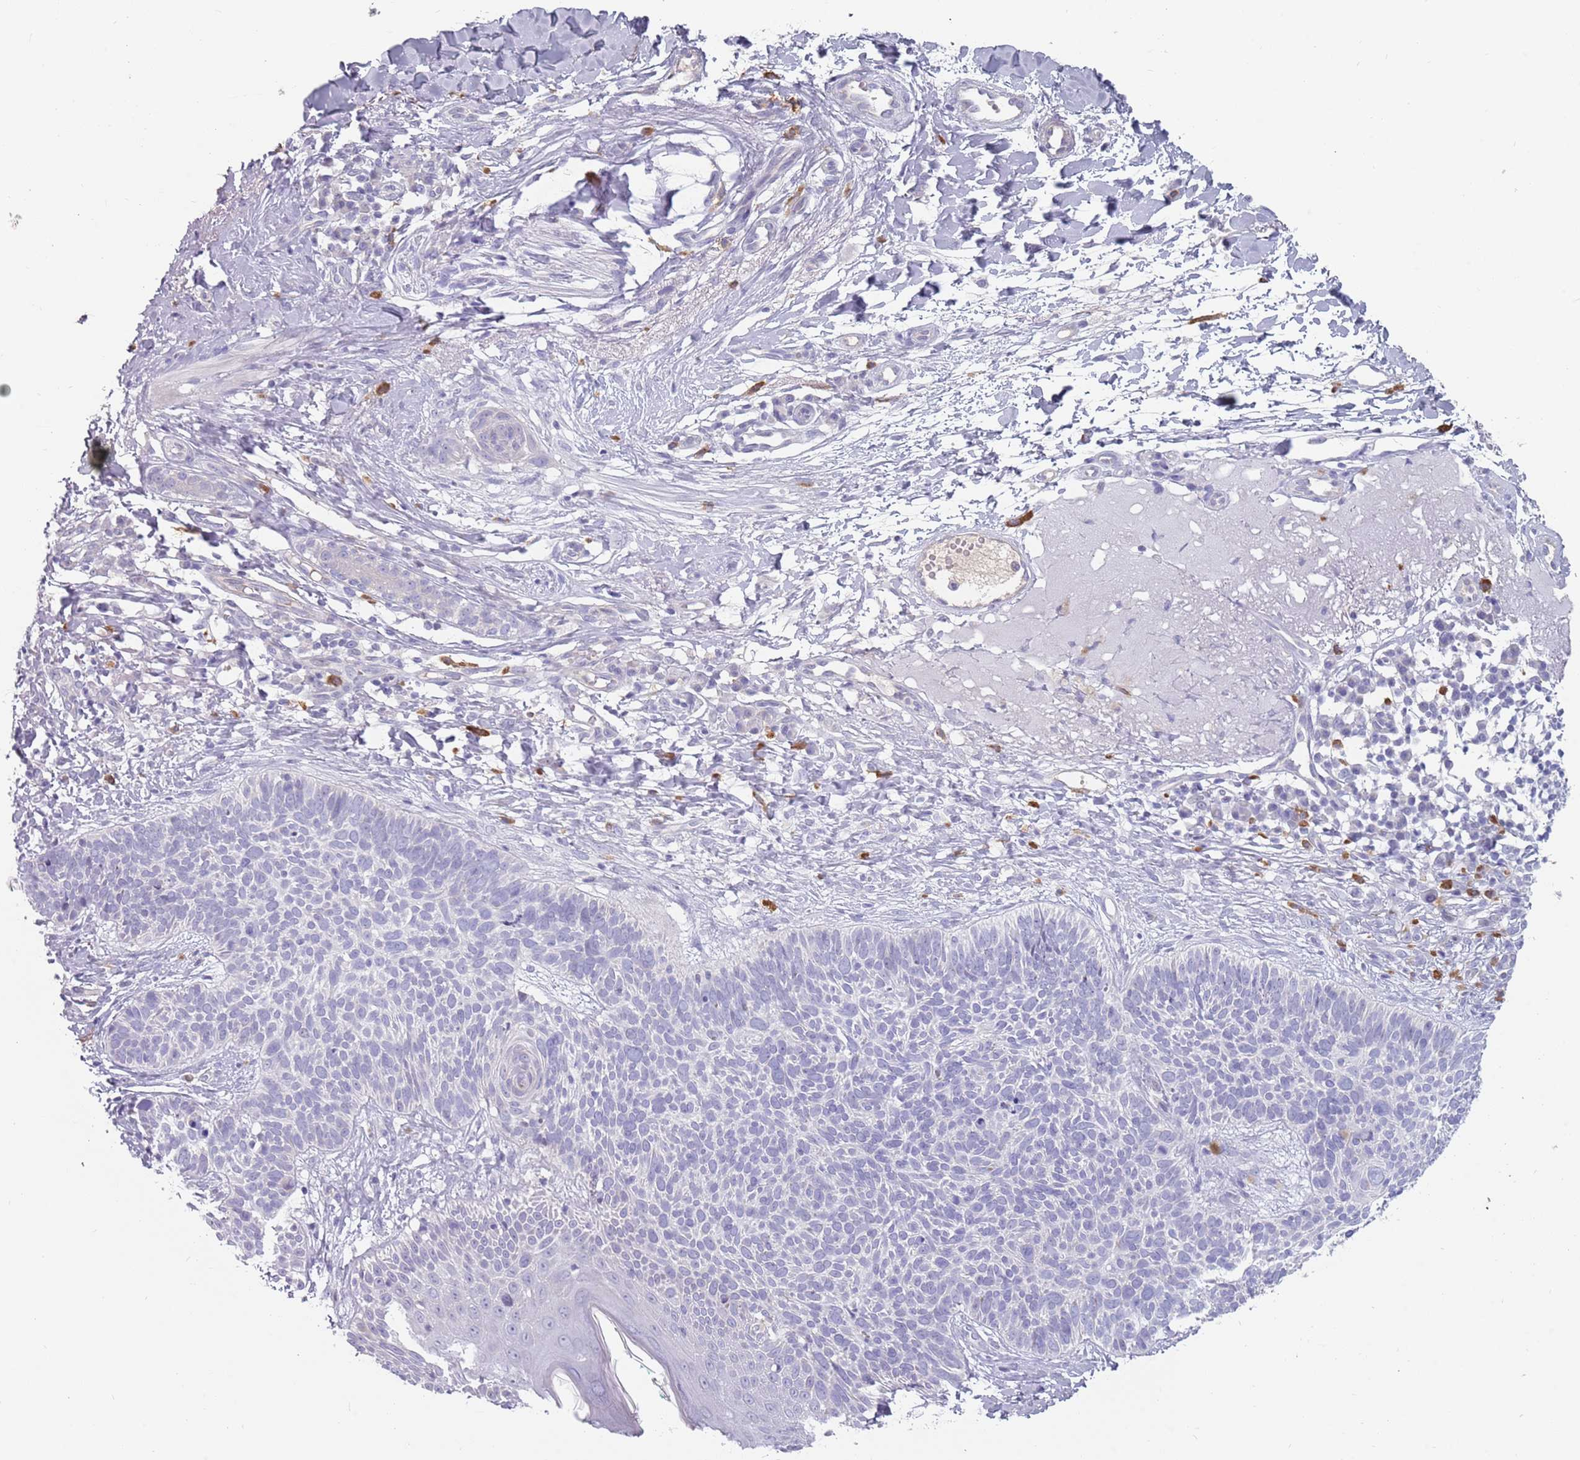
{"staining": {"intensity": "negative", "quantity": "none", "location": "none"}, "tissue": "skin cancer", "cell_type": "Tumor cells", "image_type": "cancer", "snomed": [{"axis": "morphology", "description": "Basal cell carcinoma"}, {"axis": "topography", "description": "Skin"}], "caption": "Tumor cells show no significant positivity in skin basal cell carcinoma.", "gene": "DDX4", "patient": {"sex": "male", "age": 72}}